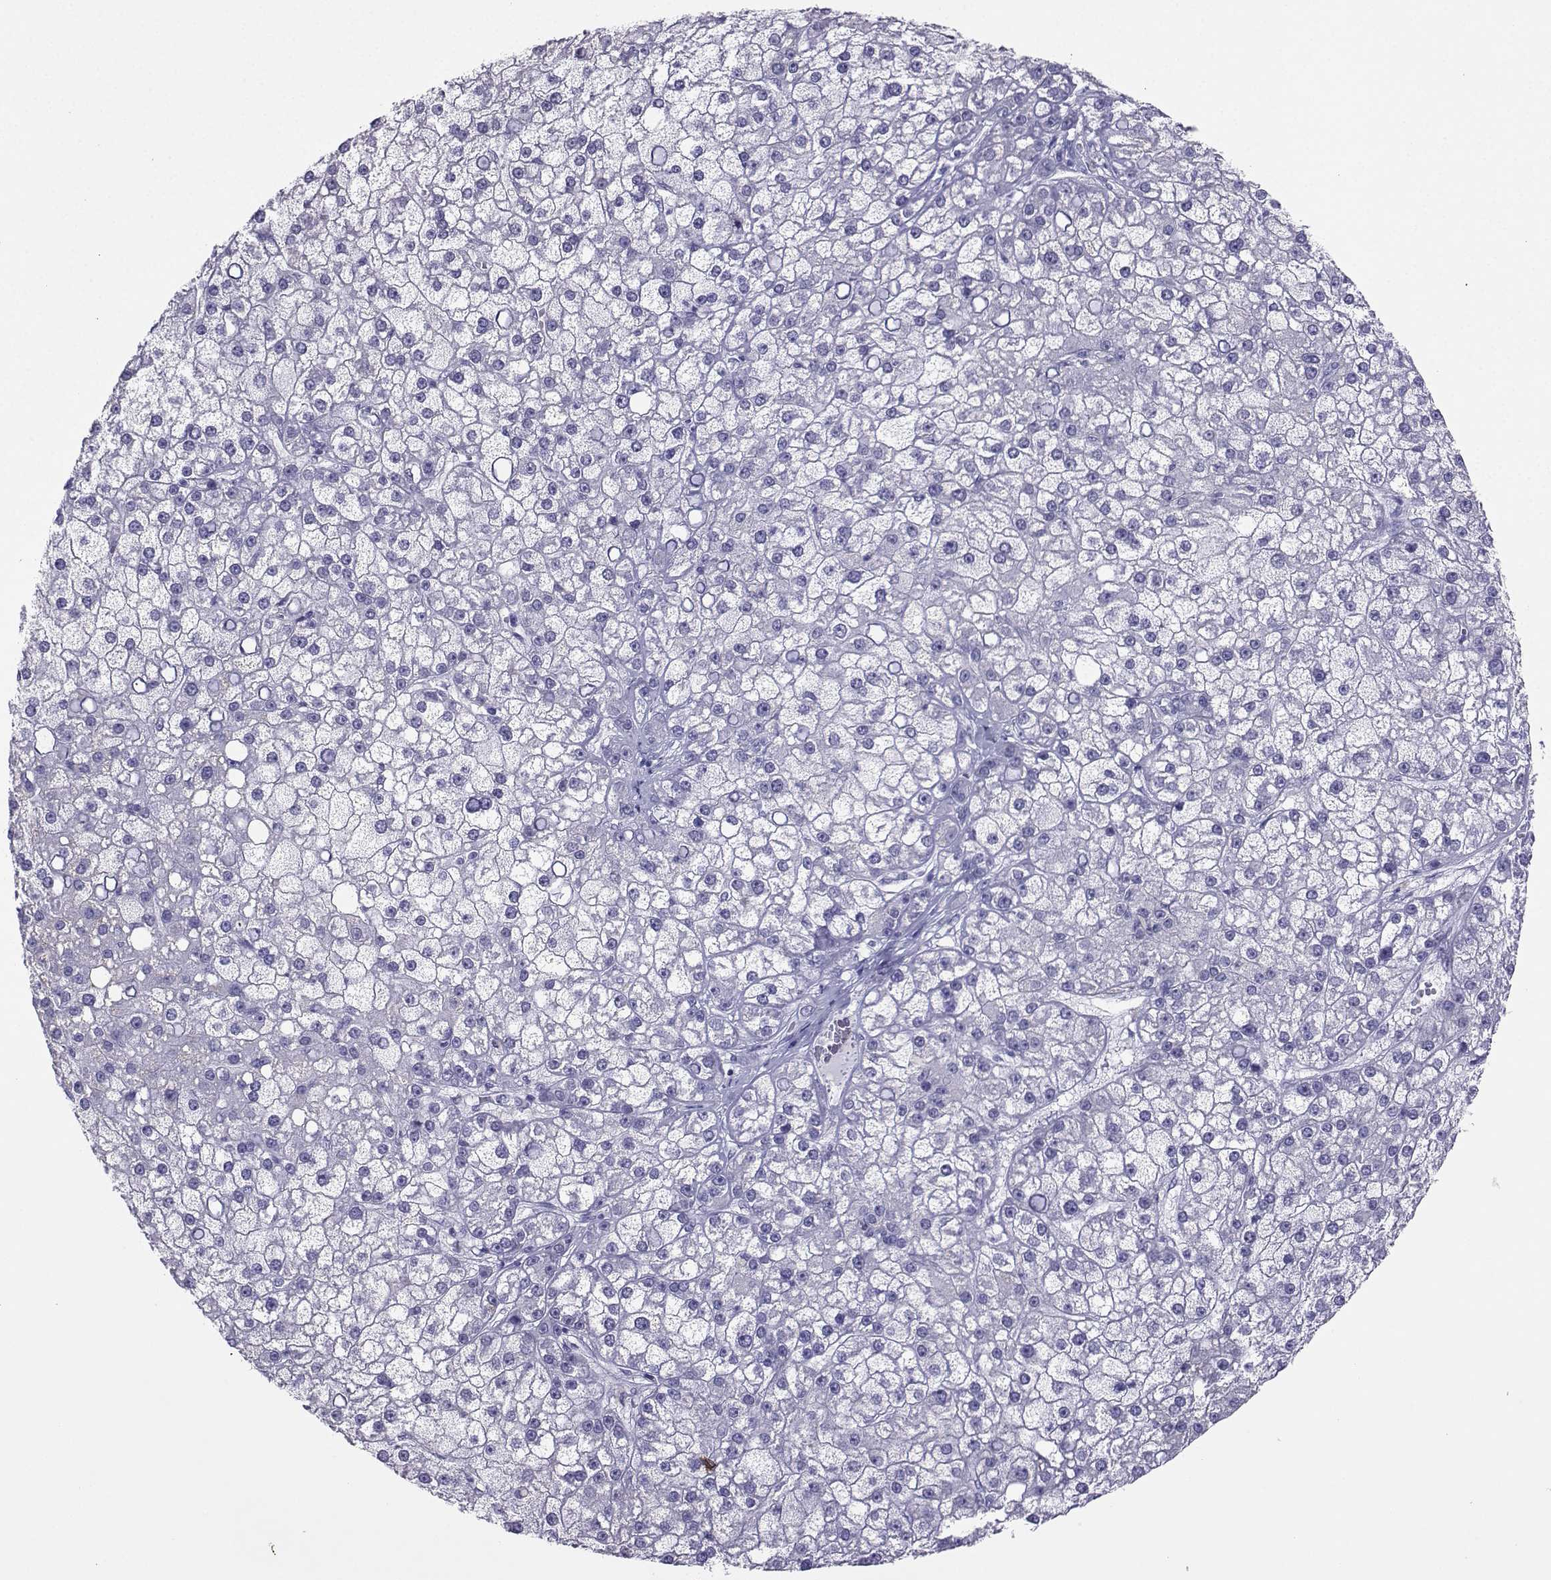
{"staining": {"intensity": "negative", "quantity": "none", "location": "none"}, "tissue": "liver cancer", "cell_type": "Tumor cells", "image_type": "cancer", "snomed": [{"axis": "morphology", "description": "Carcinoma, Hepatocellular, NOS"}, {"axis": "topography", "description": "Liver"}], "caption": "Liver cancer (hepatocellular carcinoma) was stained to show a protein in brown. There is no significant positivity in tumor cells.", "gene": "LORICRIN", "patient": {"sex": "male", "age": 67}}